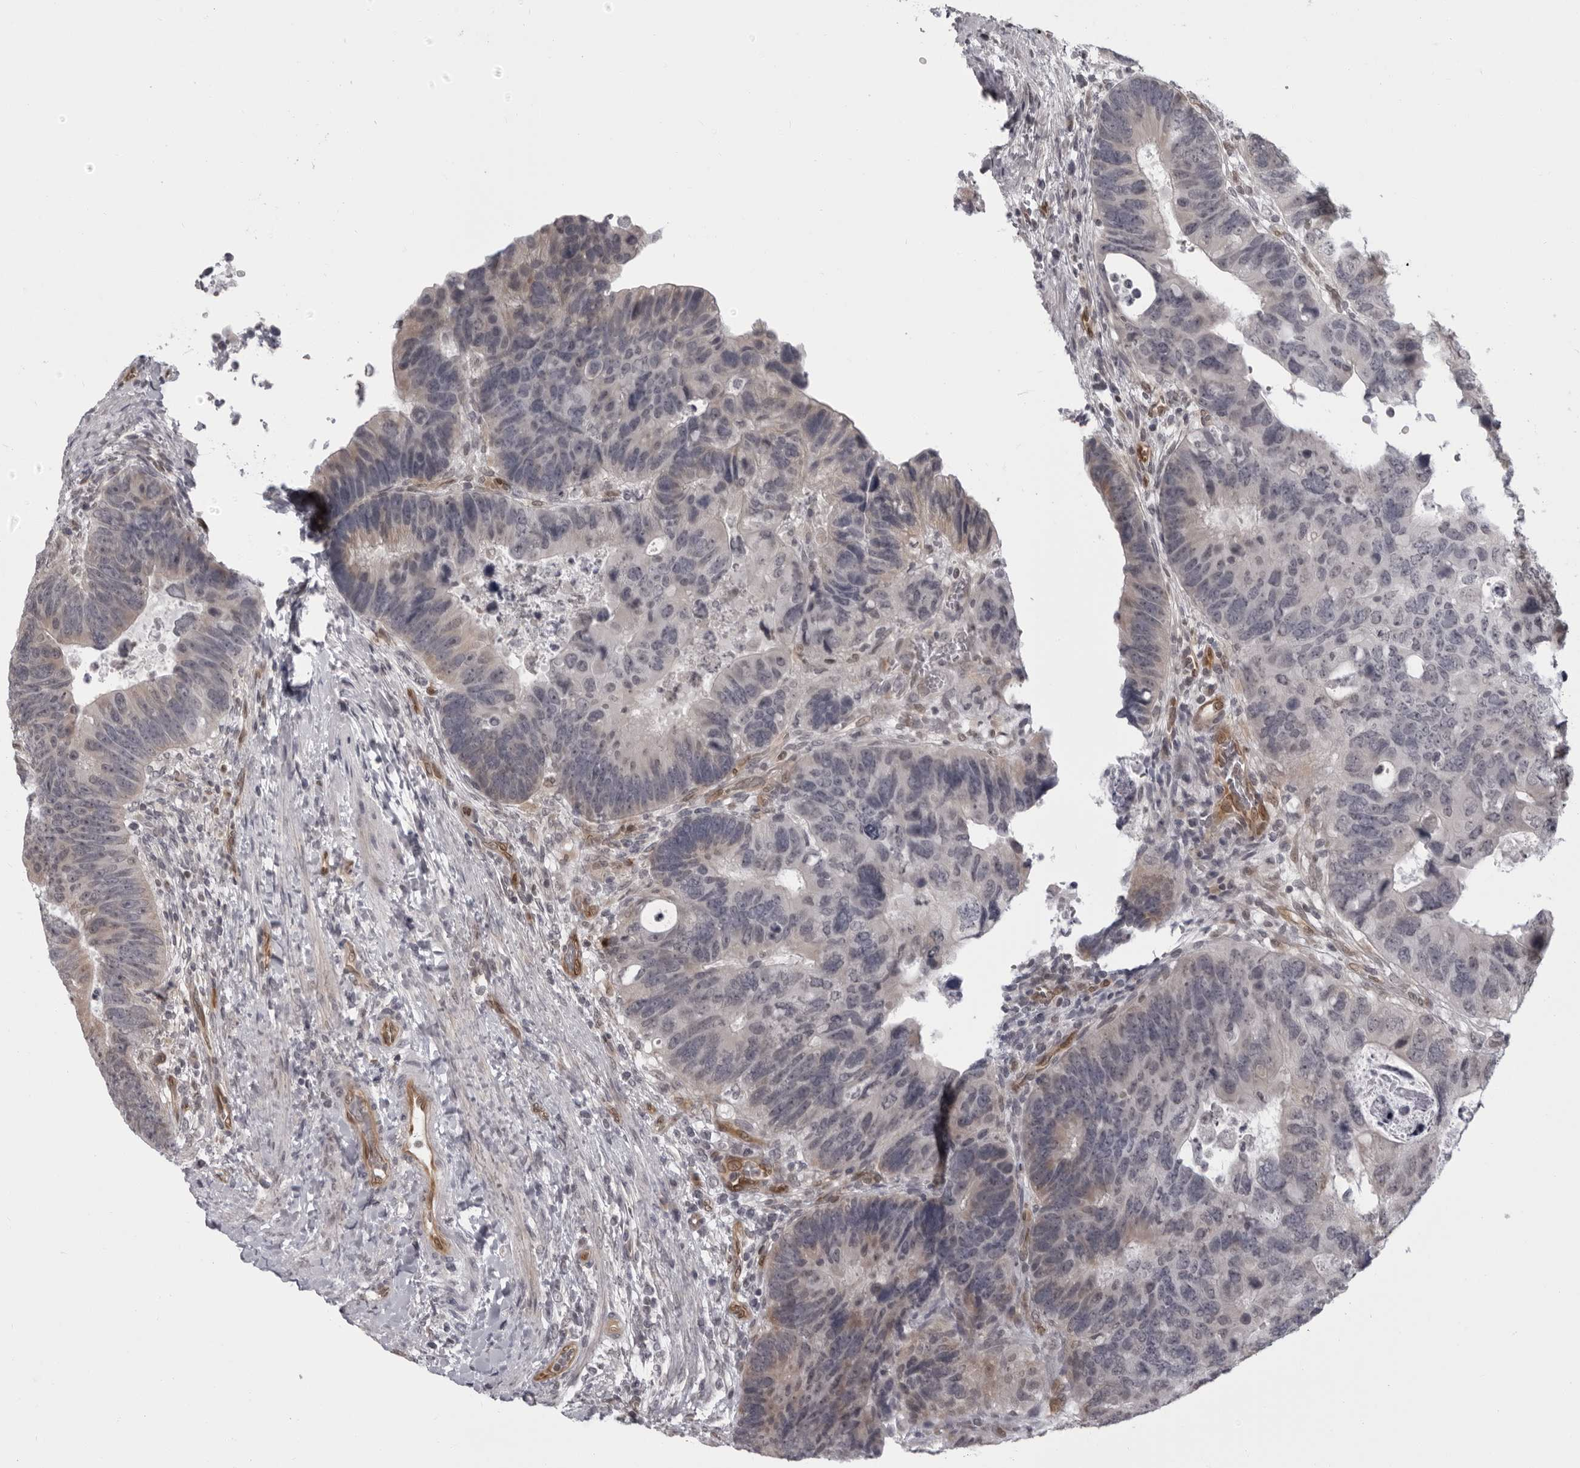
{"staining": {"intensity": "weak", "quantity": "25%-75%", "location": "cytoplasmic/membranous"}, "tissue": "colorectal cancer", "cell_type": "Tumor cells", "image_type": "cancer", "snomed": [{"axis": "morphology", "description": "Adenocarcinoma, NOS"}, {"axis": "topography", "description": "Rectum"}], "caption": "Immunohistochemistry histopathology image of neoplastic tissue: colorectal adenocarcinoma stained using immunohistochemistry reveals low levels of weak protein expression localized specifically in the cytoplasmic/membranous of tumor cells, appearing as a cytoplasmic/membranous brown color.", "gene": "MAPK12", "patient": {"sex": "male", "age": 59}}